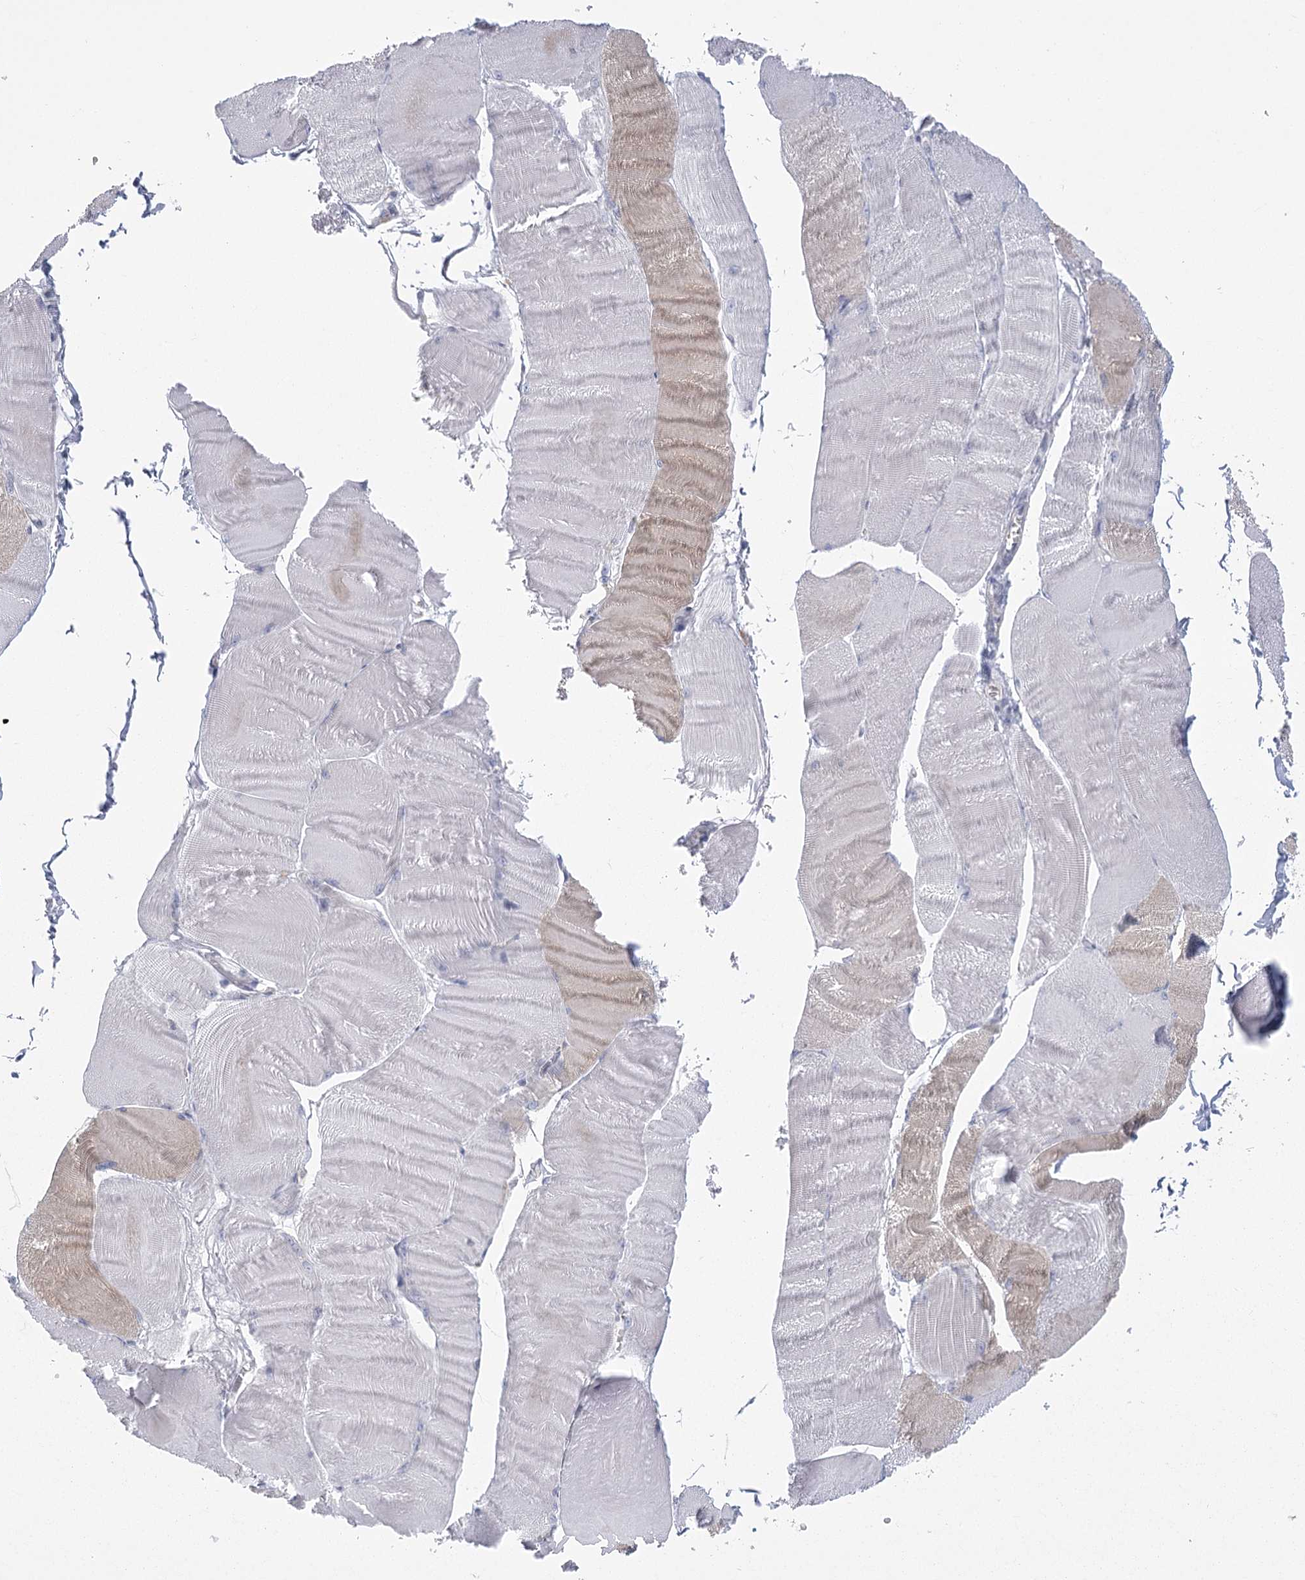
{"staining": {"intensity": "weak", "quantity": "25%-75%", "location": "cytoplasmic/membranous"}, "tissue": "skeletal muscle", "cell_type": "Myocytes", "image_type": "normal", "snomed": [{"axis": "morphology", "description": "Normal tissue, NOS"}, {"axis": "morphology", "description": "Basal cell carcinoma"}, {"axis": "topography", "description": "Skeletal muscle"}], "caption": "Immunohistochemical staining of benign human skeletal muscle shows 25%-75% levels of weak cytoplasmic/membranous protein positivity in approximately 25%-75% of myocytes. (DAB IHC with brightfield microscopy, high magnification).", "gene": "FAM76B", "patient": {"sex": "female", "age": 64}}